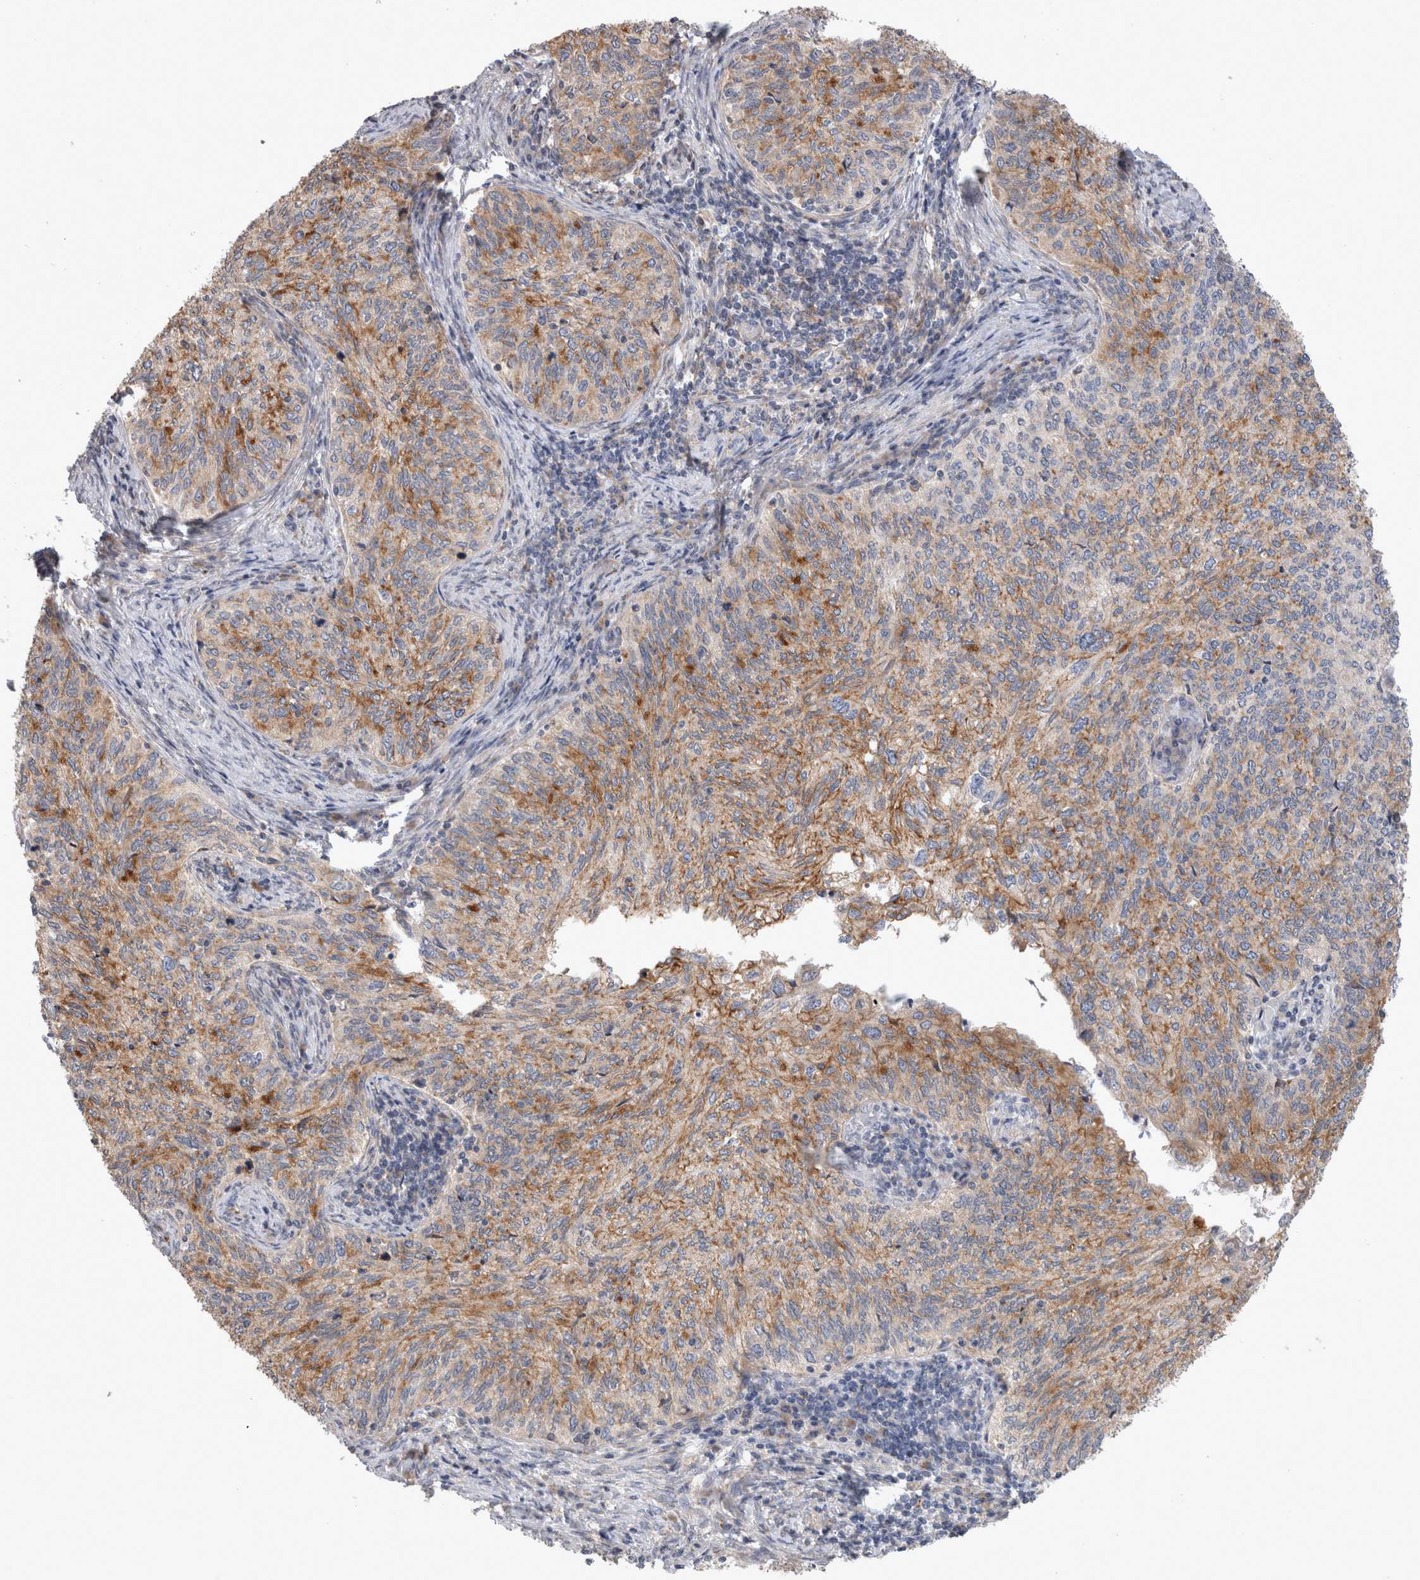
{"staining": {"intensity": "moderate", "quantity": ">75%", "location": "cytoplasmic/membranous"}, "tissue": "cervical cancer", "cell_type": "Tumor cells", "image_type": "cancer", "snomed": [{"axis": "morphology", "description": "Squamous cell carcinoma, NOS"}, {"axis": "topography", "description": "Cervix"}], "caption": "Tumor cells exhibit medium levels of moderate cytoplasmic/membranous positivity in about >75% of cells in cervical squamous cell carcinoma.", "gene": "TRMT9B", "patient": {"sex": "female", "age": 30}}